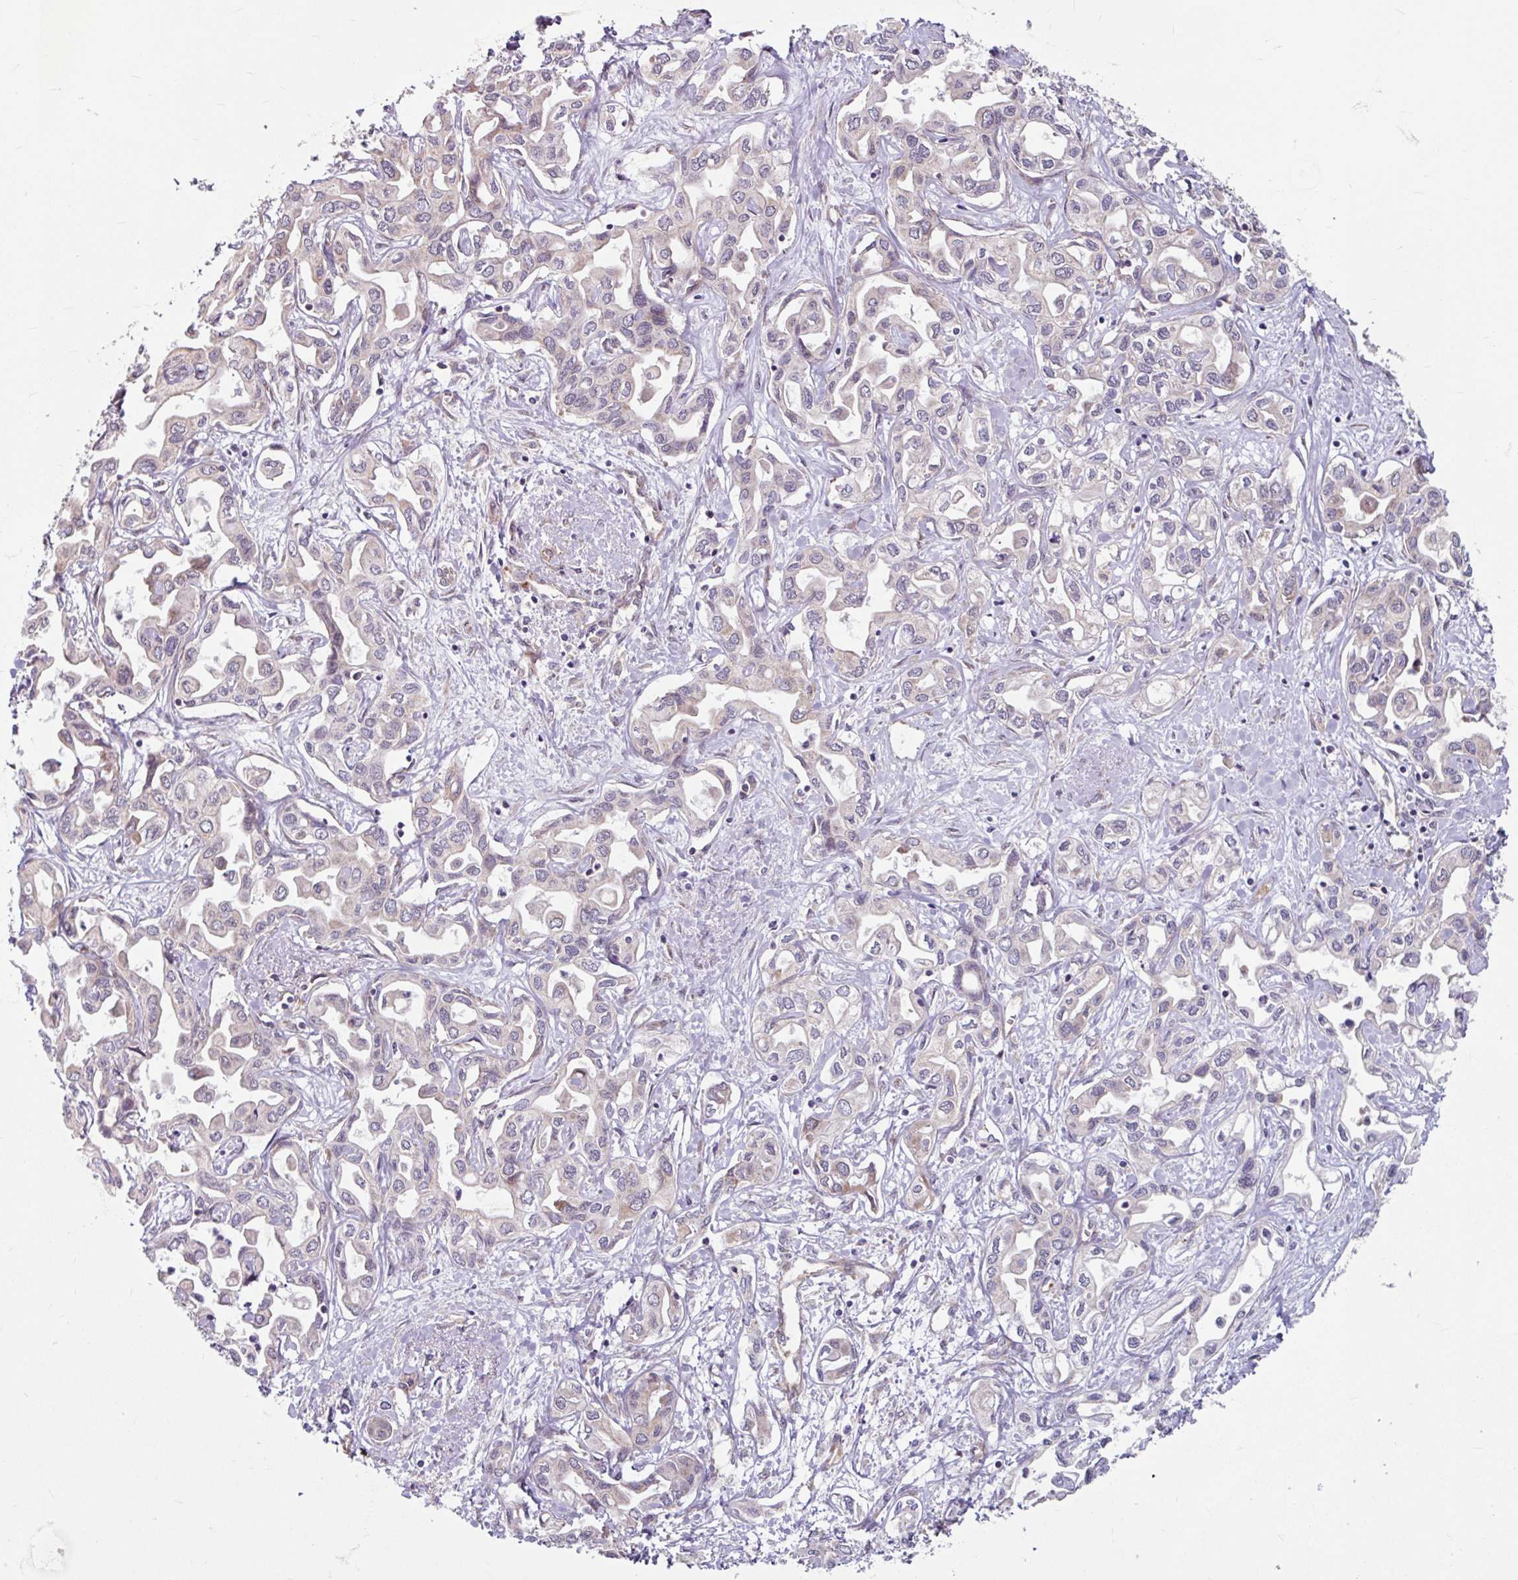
{"staining": {"intensity": "negative", "quantity": "none", "location": "none"}, "tissue": "liver cancer", "cell_type": "Tumor cells", "image_type": "cancer", "snomed": [{"axis": "morphology", "description": "Cholangiocarcinoma"}, {"axis": "topography", "description": "Liver"}], "caption": "High power microscopy histopathology image of an immunohistochemistry micrograph of liver cancer, revealing no significant positivity in tumor cells. Brightfield microscopy of immunohistochemistry stained with DAB (brown) and hematoxylin (blue), captured at high magnification.", "gene": "DAAM2", "patient": {"sex": "female", "age": 64}}